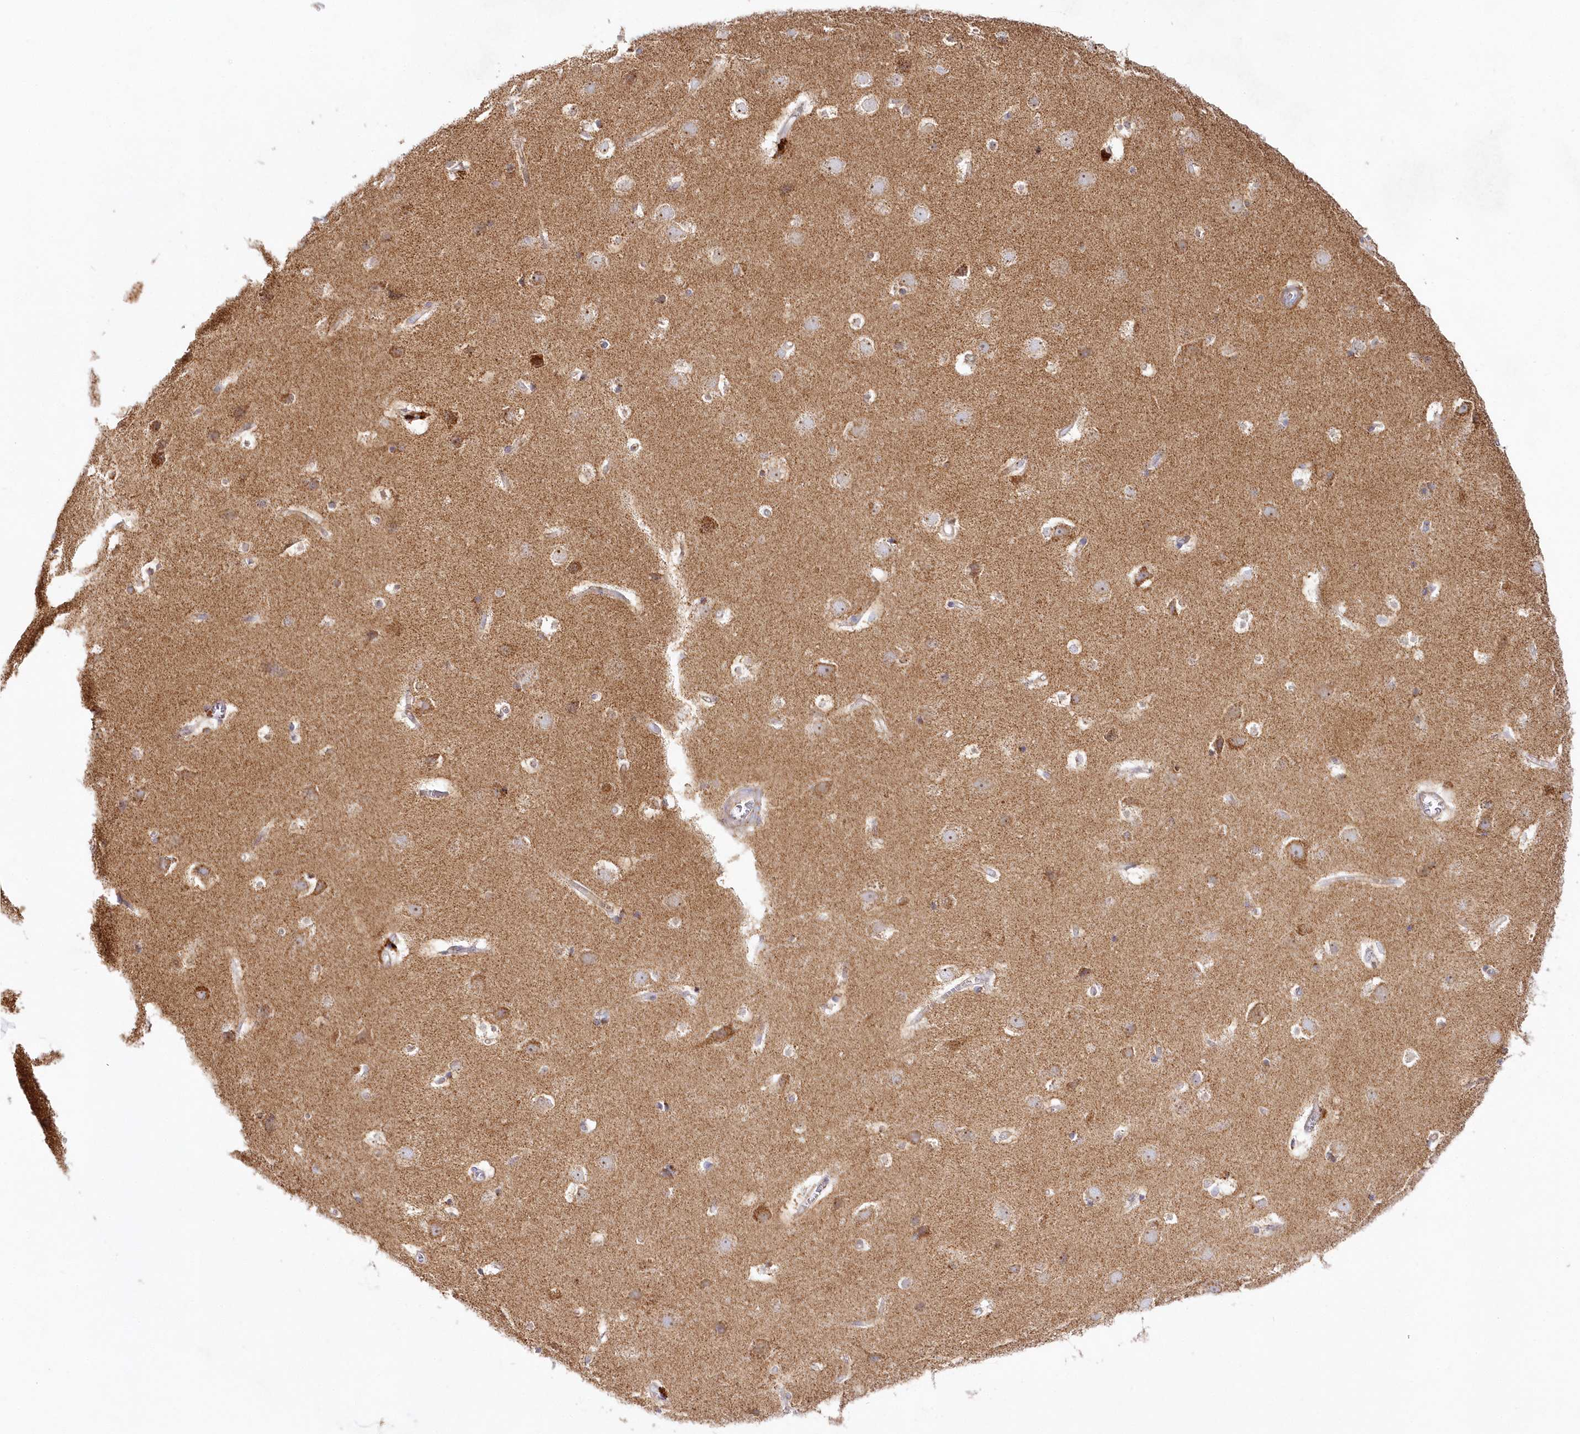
{"staining": {"intensity": "weak", "quantity": "<25%", "location": "cytoplasmic/membranous"}, "tissue": "cerebral cortex", "cell_type": "Endothelial cells", "image_type": "normal", "snomed": [{"axis": "morphology", "description": "Normal tissue, NOS"}, {"axis": "topography", "description": "Cerebral cortex"}], "caption": "Protein analysis of benign cerebral cortex displays no significant positivity in endothelial cells.", "gene": "DNA2", "patient": {"sex": "male", "age": 54}}